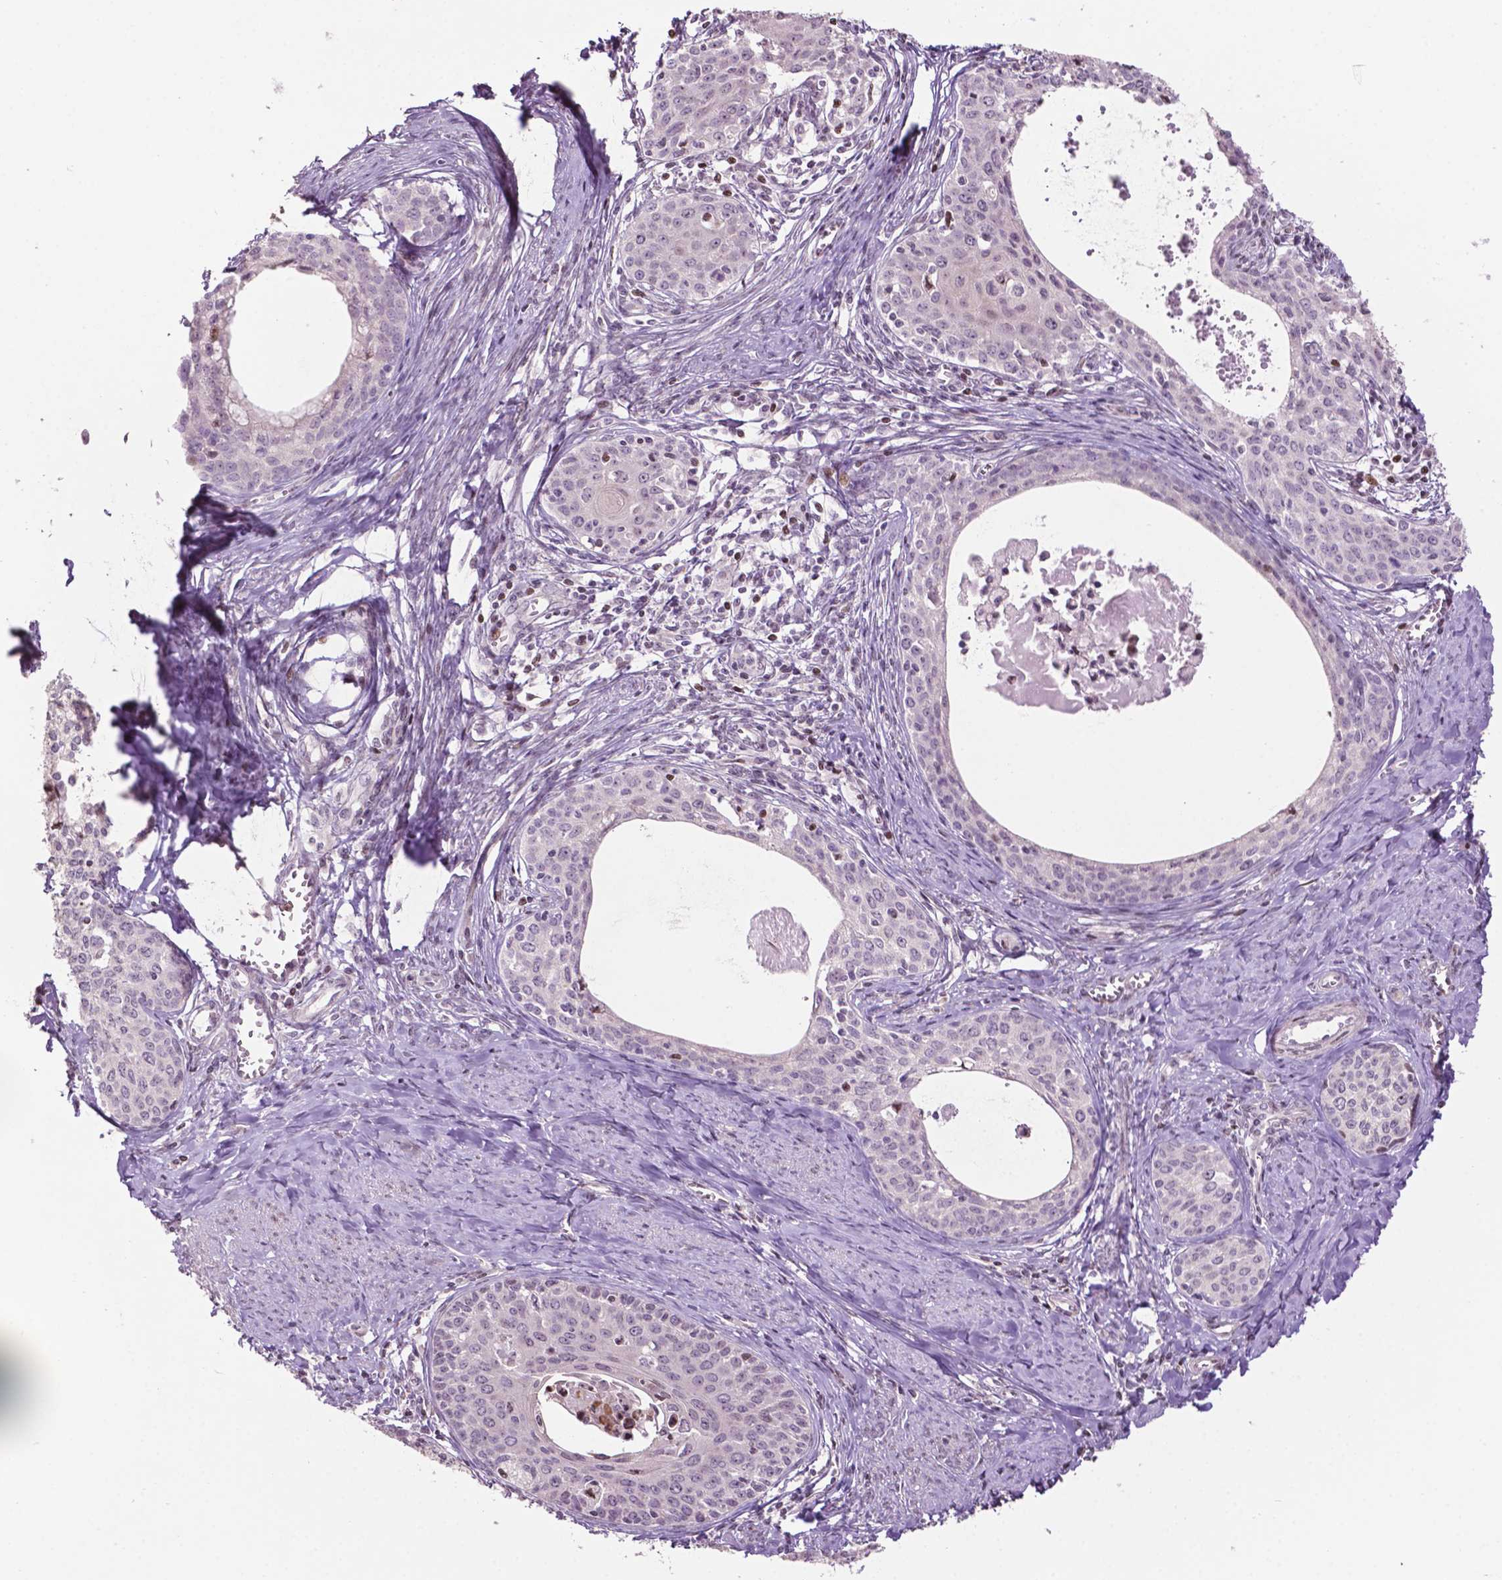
{"staining": {"intensity": "negative", "quantity": "none", "location": "none"}, "tissue": "cervical cancer", "cell_type": "Tumor cells", "image_type": "cancer", "snomed": [{"axis": "morphology", "description": "Squamous cell carcinoma, NOS"}, {"axis": "morphology", "description": "Adenocarcinoma, NOS"}, {"axis": "topography", "description": "Cervix"}], "caption": "Tumor cells are negative for brown protein staining in adenocarcinoma (cervical).", "gene": "PTPN18", "patient": {"sex": "female", "age": 52}}